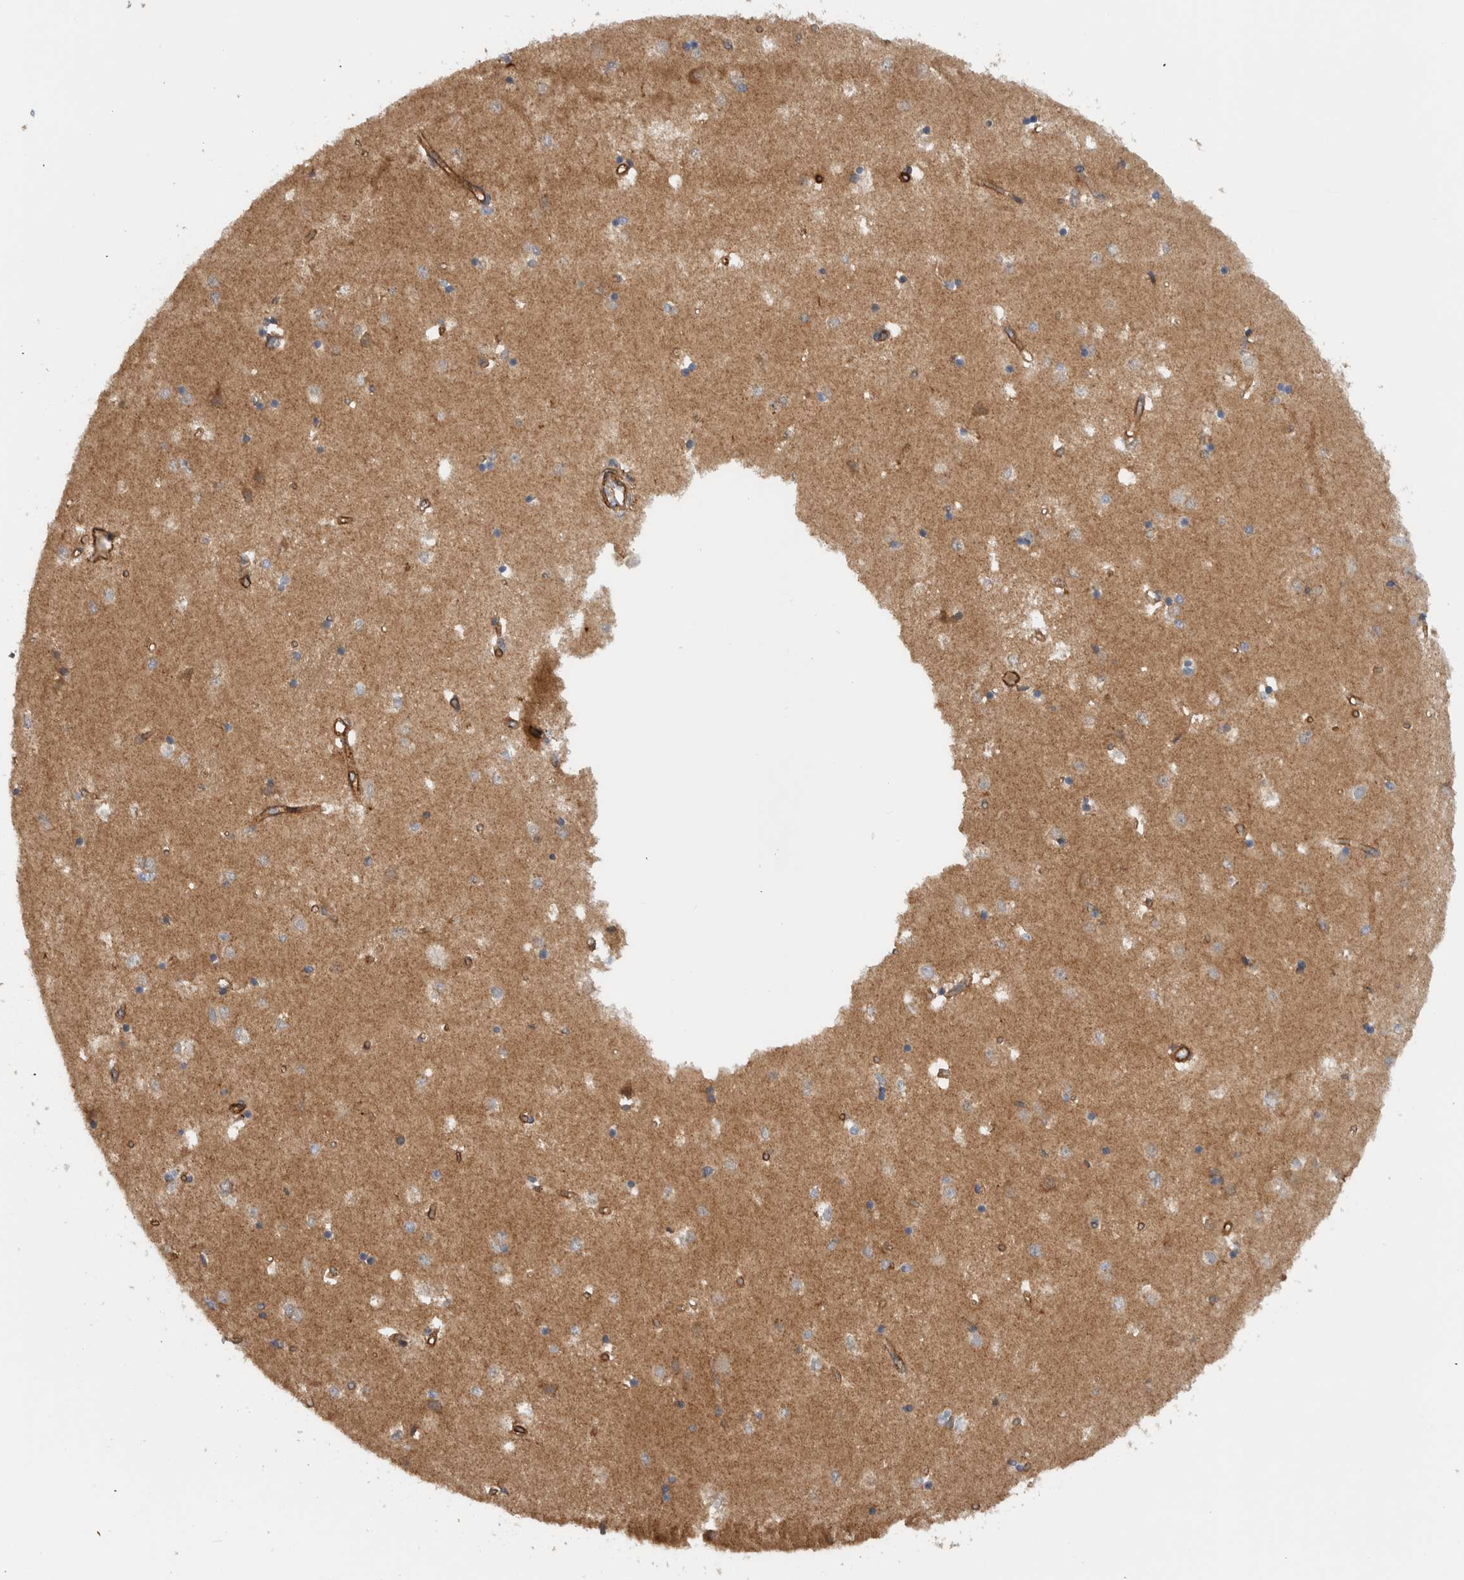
{"staining": {"intensity": "weak", "quantity": ">75%", "location": "cytoplasmic/membranous"}, "tissue": "caudate", "cell_type": "Glial cells", "image_type": "normal", "snomed": [{"axis": "morphology", "description": "Normal tissue, NOS"}, {"axis": "topography", "description": "Lateral ventricle wall"}], "caption": "IHC micrograph of benign human caudate stained for a protein (brown), which reveals low levels of weak cytoplasmic/membranous expression in about >75% of glial cells.", "gene": "MPRIP", "patient": {"sex": "male", "age": 45}}